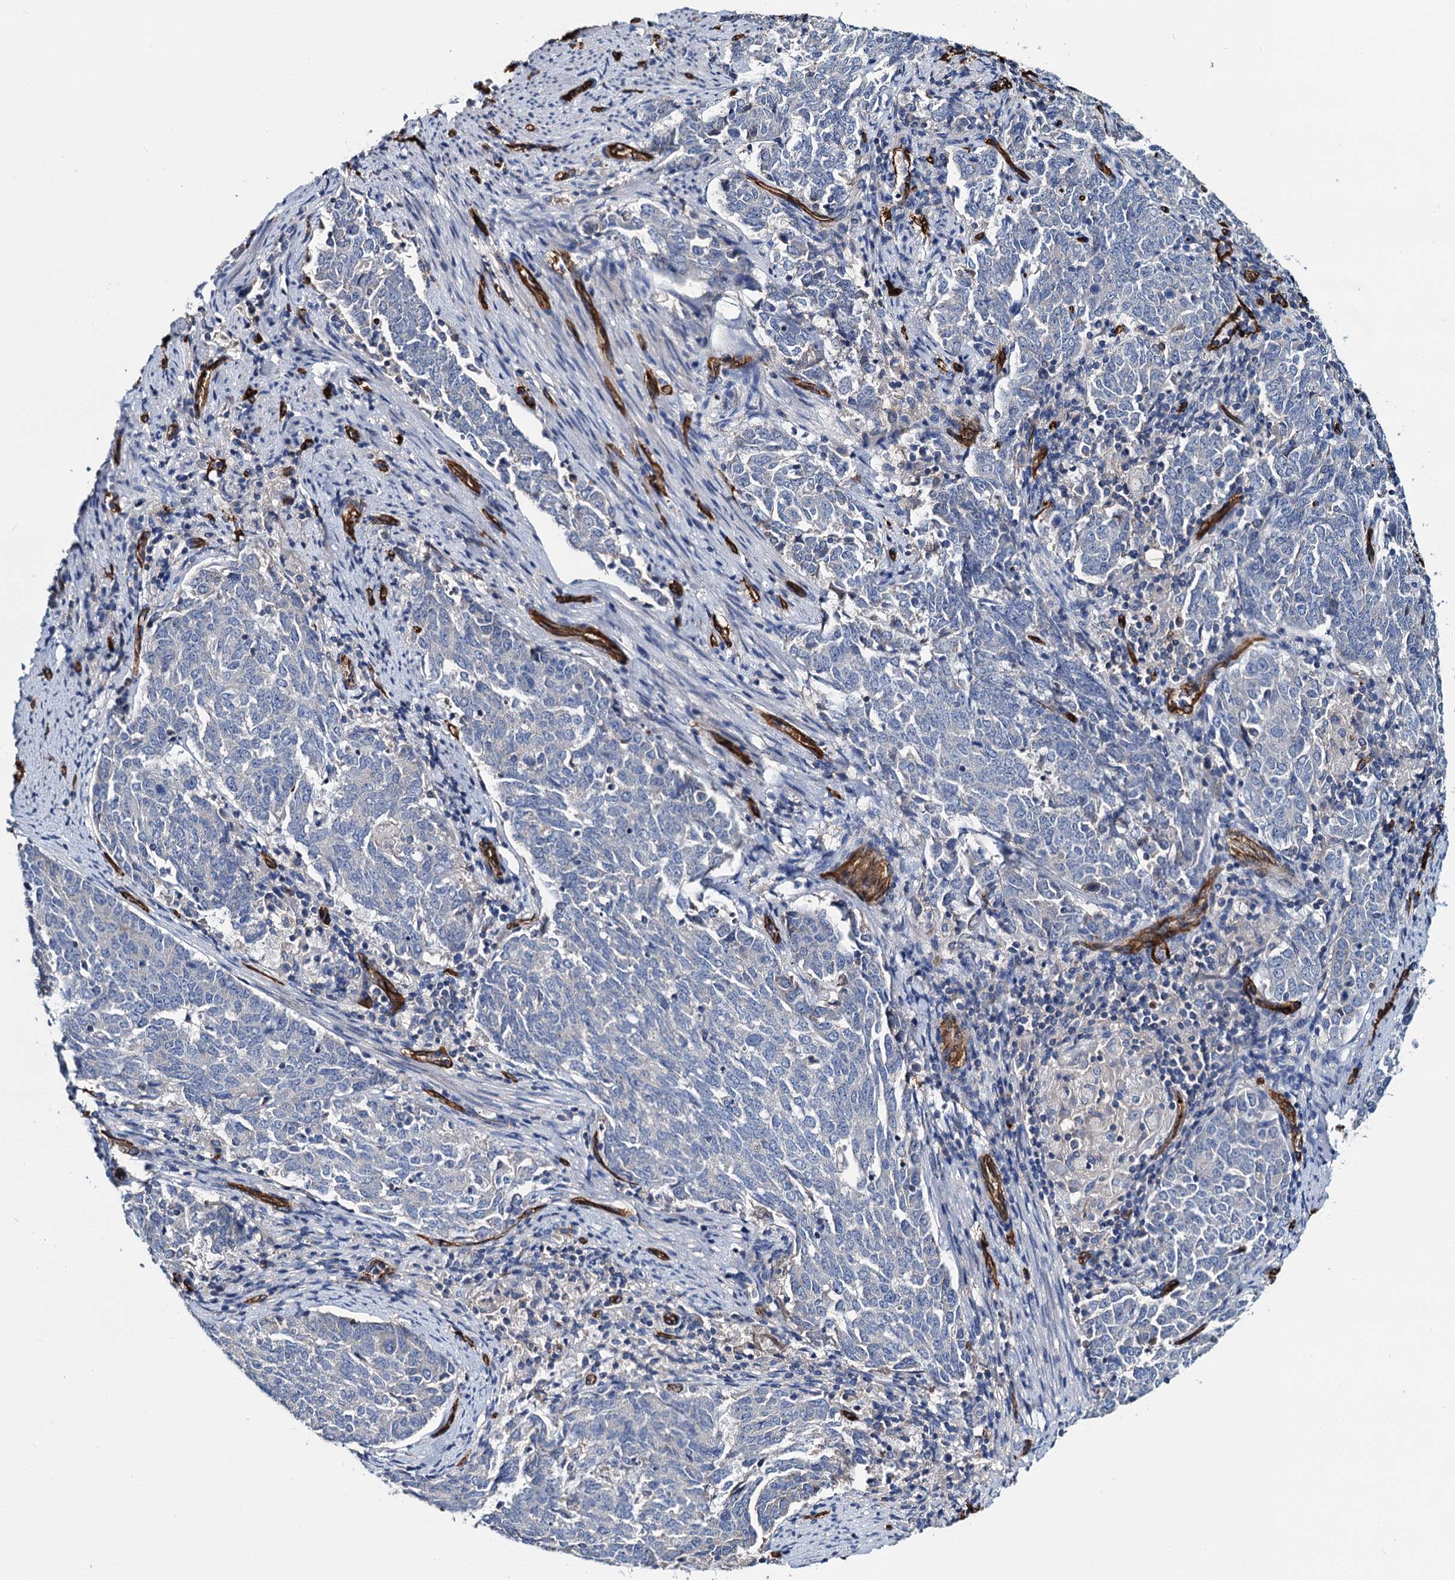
{"staining": {"intensity": "negative", "quantity": "none", "location": "none"}, "tissue": "endometrial cancer", "cell_type": "Tumor cells", "image_type": "cancer", "snomed": [{"axis": "morphology", "description": "Adenocarcinoma, NOS"}, {"axis": "topography", "description": "Endometrium"}], "caption": "IHC image of neoplastic tissue: human adenocarcinoma (endometrial) stained with DAB (3,3'-diaminobenzidine) displays no significant protein positivity in tumor cells.", "gene": "CACNA1C", "patient": {"sex": "female", "age": 80}}